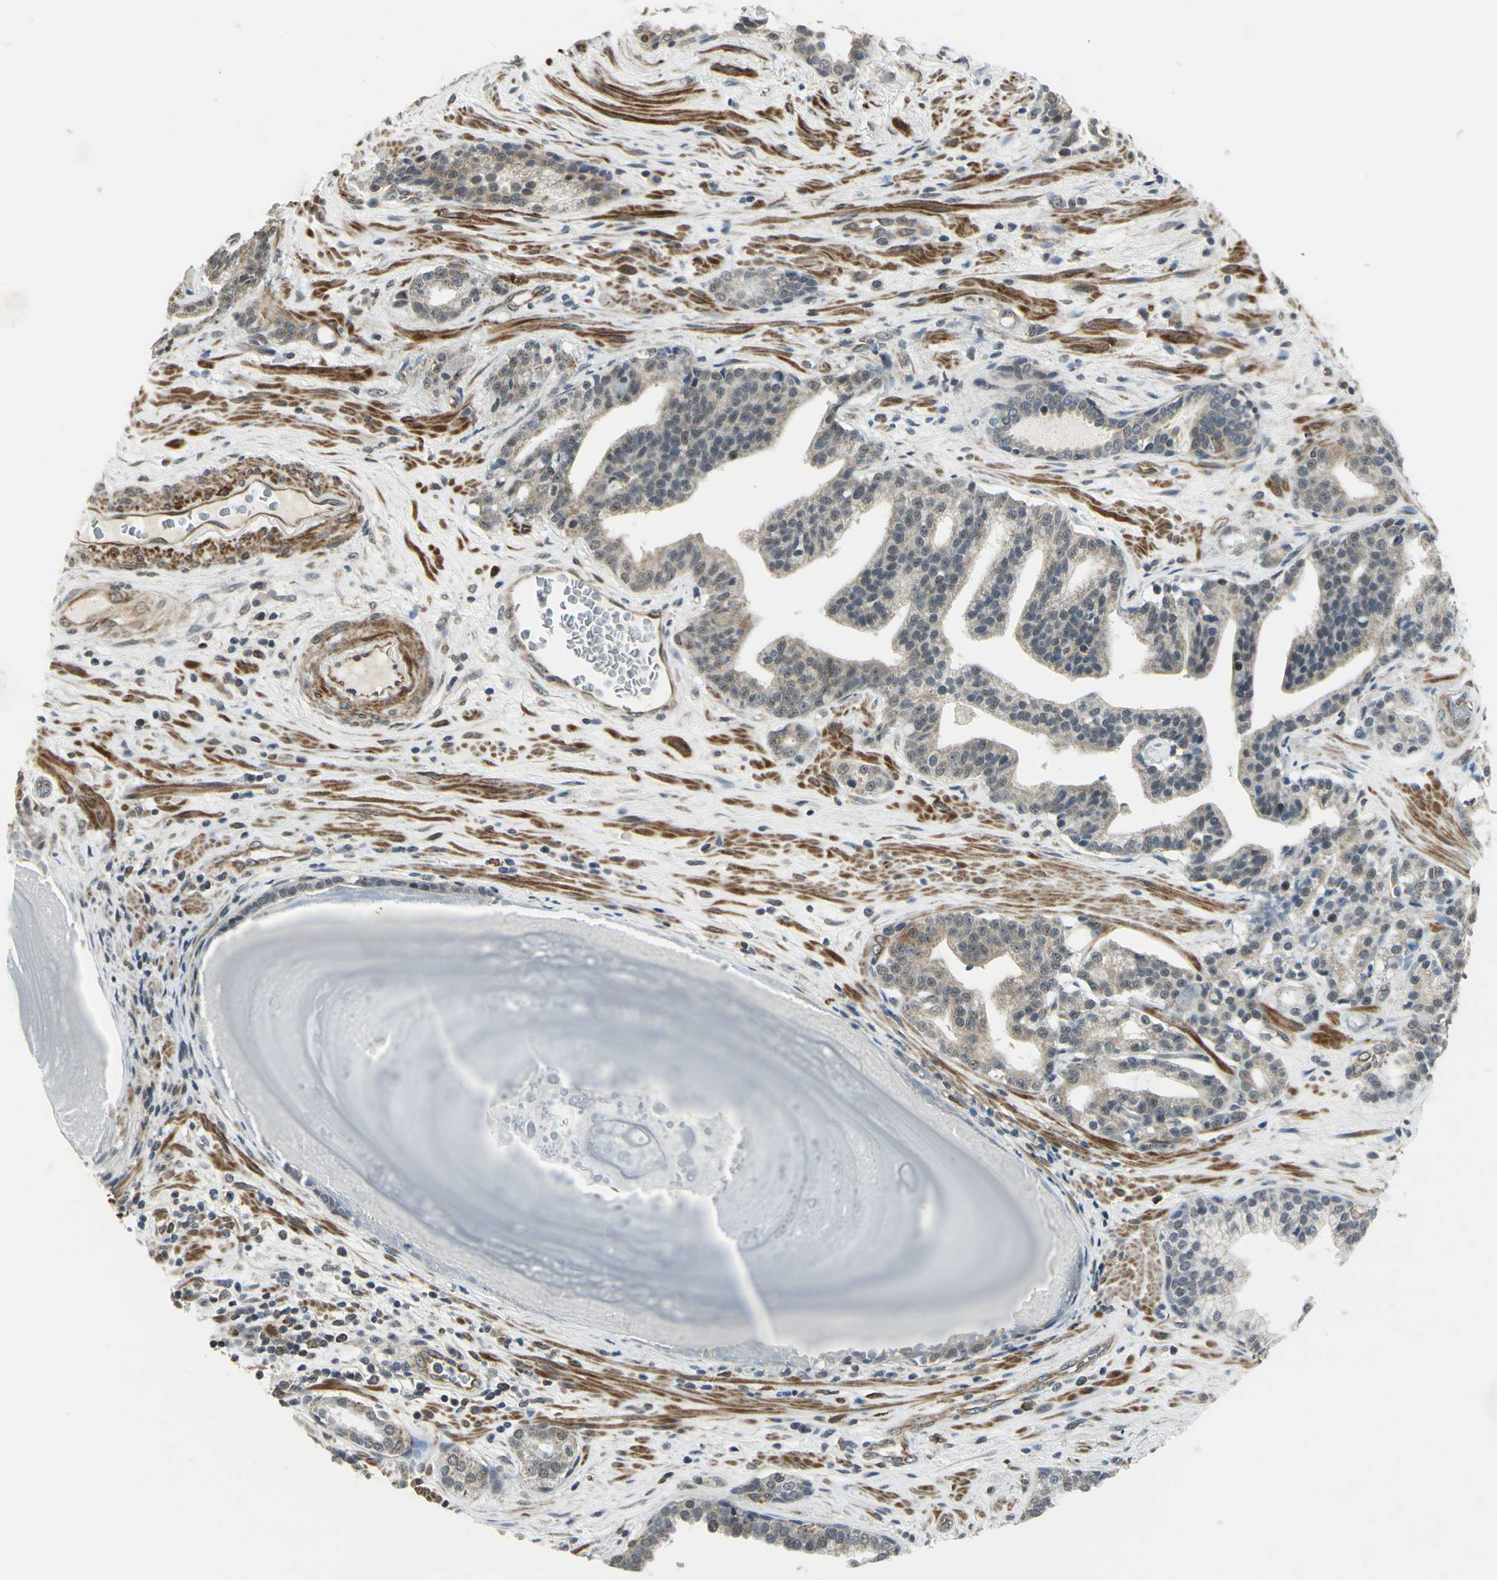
{"staining": {"intensity": "weak", "quantity": "25%-75%", "location": "cytoplasmic/membranous,nuclear"}, "tissue": "prostate cancer", "cell_type": "Tumor cells", "image_type": "cancer", "snomed": [{"axis": "morphology", "description": "Adenocarcinoma, Low grade"}, {"axis": "topography", "description": "Prostate"}], "caption": "Prostate cancer stained with immunohistochemistry (IHC) shows weak cytoplasmic/membranous and nuclear staining in about 25%-75% of tumor cells.", "gene": "PLAGL2", "patient": {"sex": "male", "age": 63}}